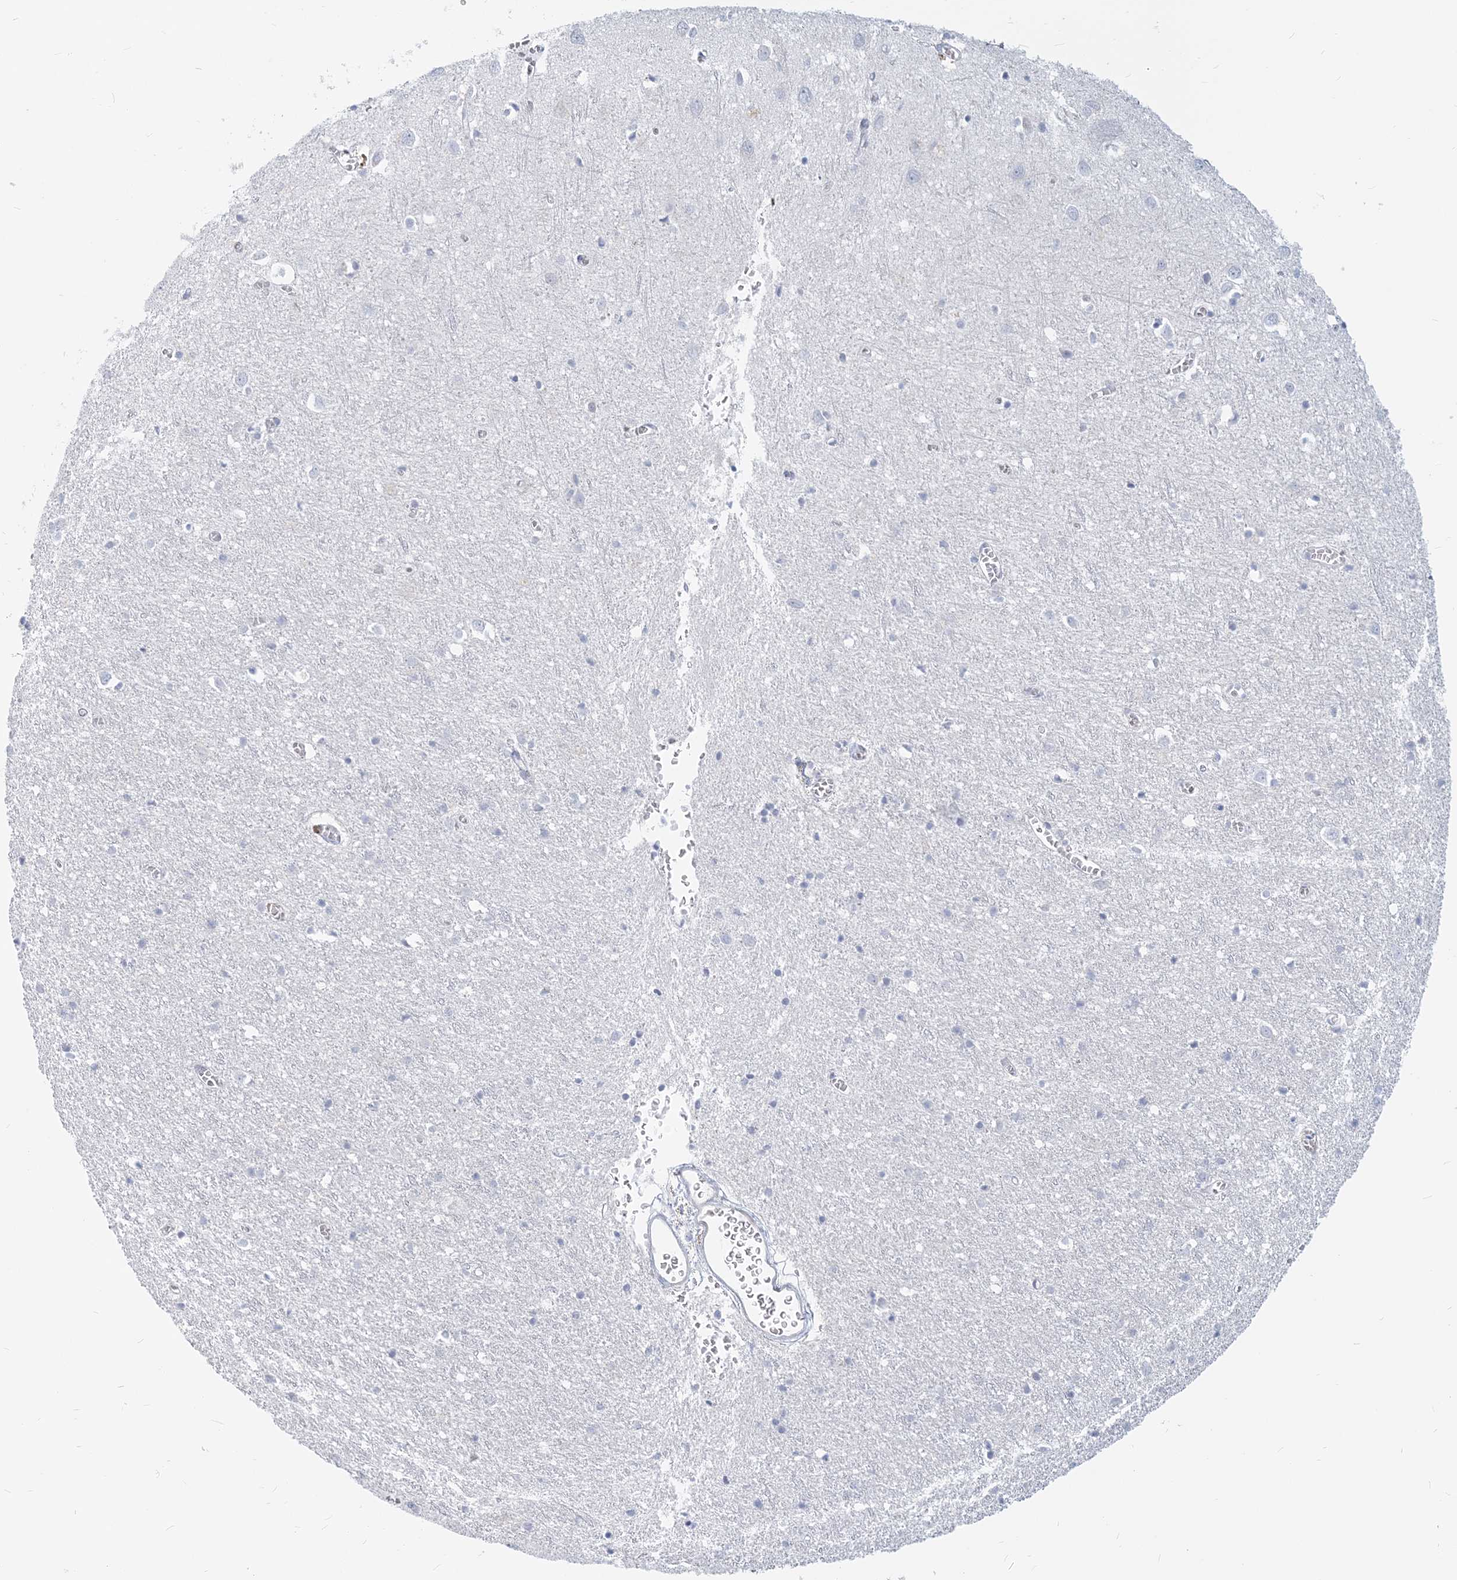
{"staining": {"intensity": "negative", "quantity": "none", "location": "none"}, "tissue": "cerebral cortex", "cell_type": "Endothelial cells", "image_type": "normal", "snomed": [{"axis": "morphology", "description": "Normal tissue, NOS"}, {"axis": "topography", "description": "Cerebral cortex"}], "caption": "Cerebral cortex was stained to show a protein in brown. There is no significant positivity in endothelial cells. (DAB (3,3'-diaminobenzidine) IHC, high magnification).", "gene": "GMPPA", "patient": {"sex": "female", "age": 64}}